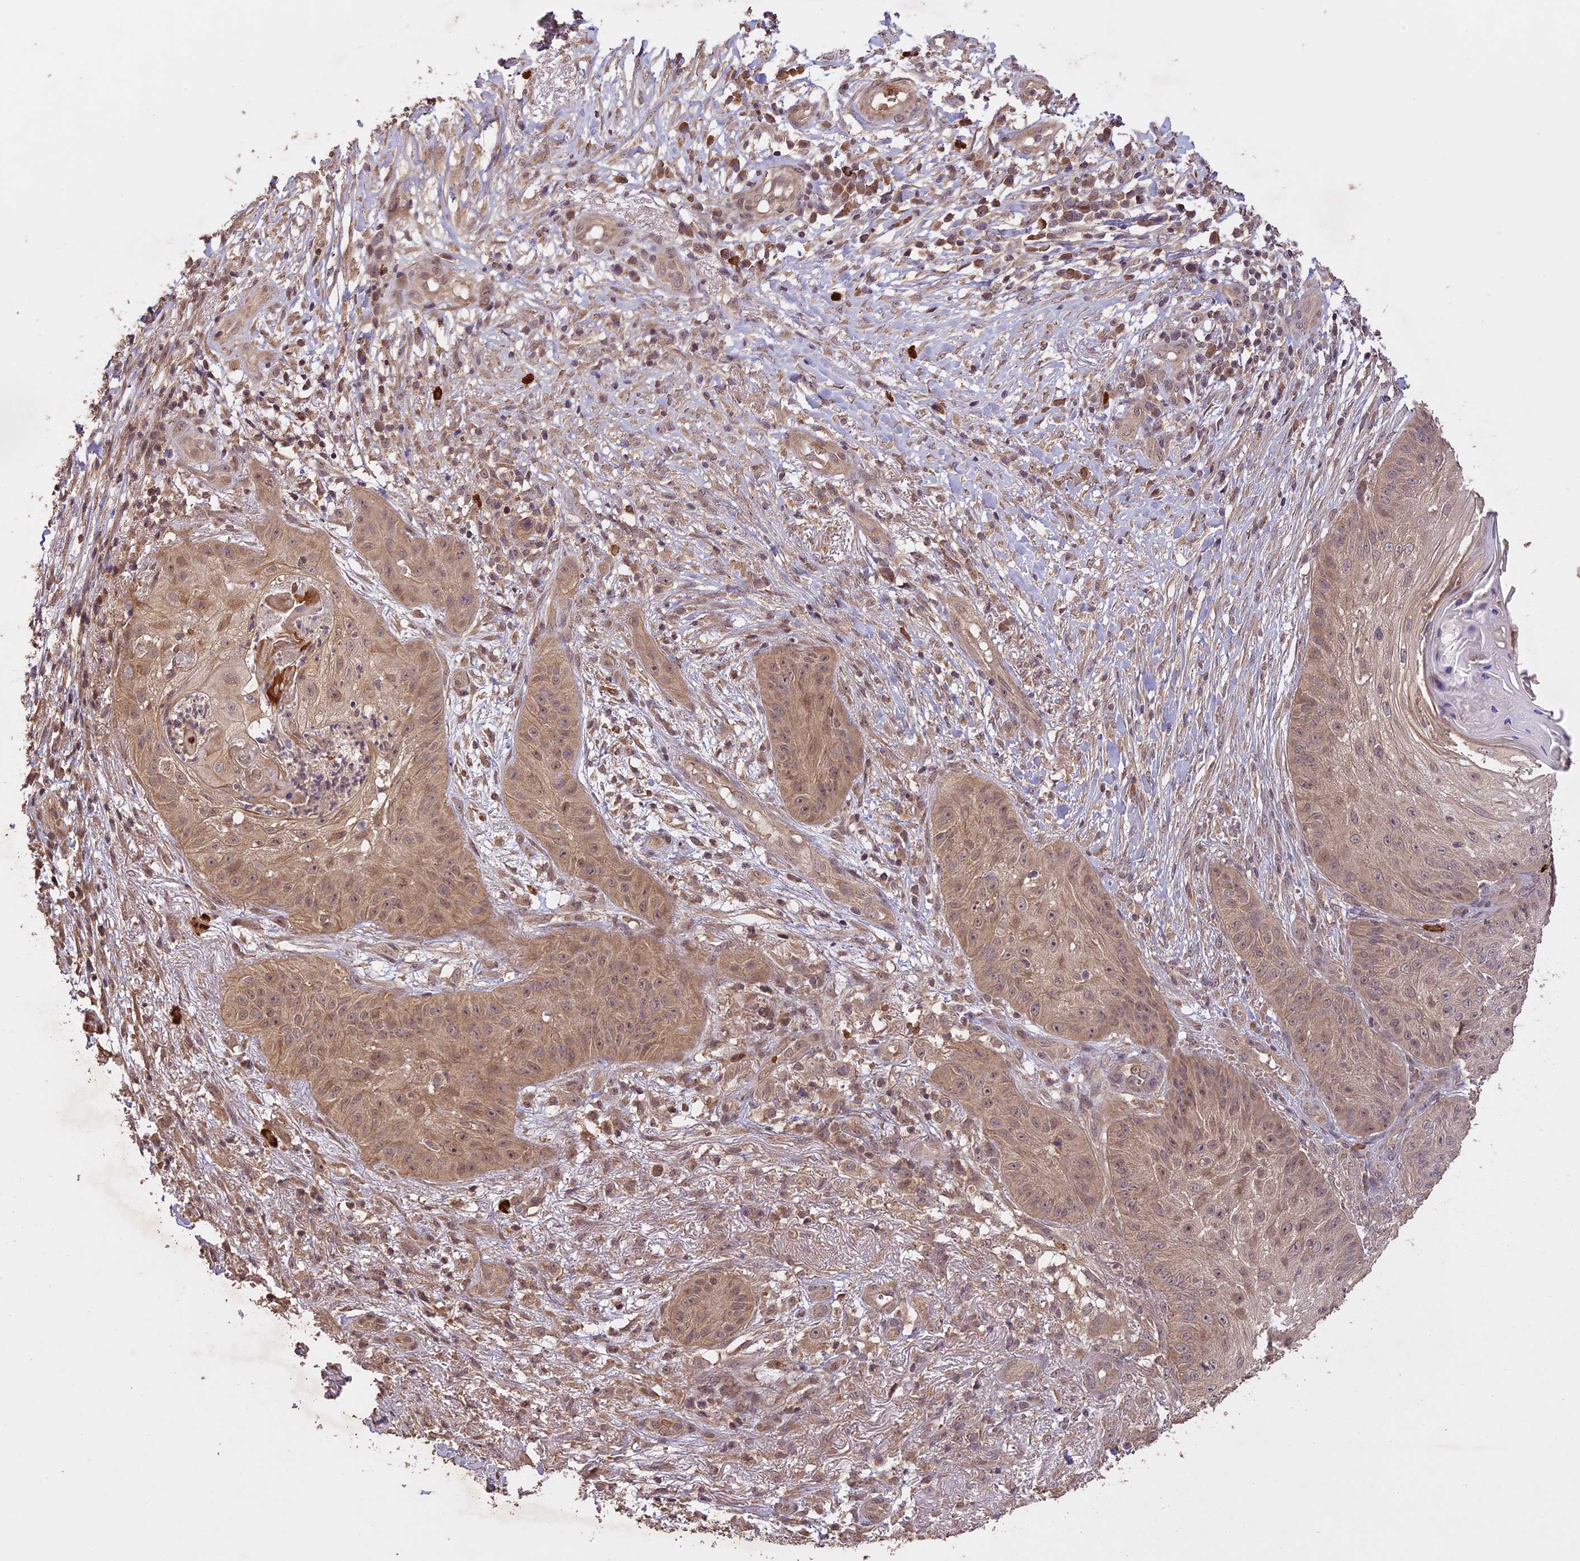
{"staining": {"intensity": "moderate", "quantity": ">75%", "location": "cytoplasmic/membranous"}, "tissue": "skin cancer", "cell_type": "Tumor cells", "image_type": "cancer", "snomed": [{"axis": "morphology", "description": "Squamous cell carcinoma, NOS"}, {"axis": "topography", "description": "Skin"}], "caption": "Immunohistochemistry (IHC) of human skin squamous cell carcinoma reveals medium levels of moderate cytoplasmic/membranous staining in approximately >75% of tumor cells.", "gene": "TIGD7", "patient": {"sex": "male", "age": 70}}